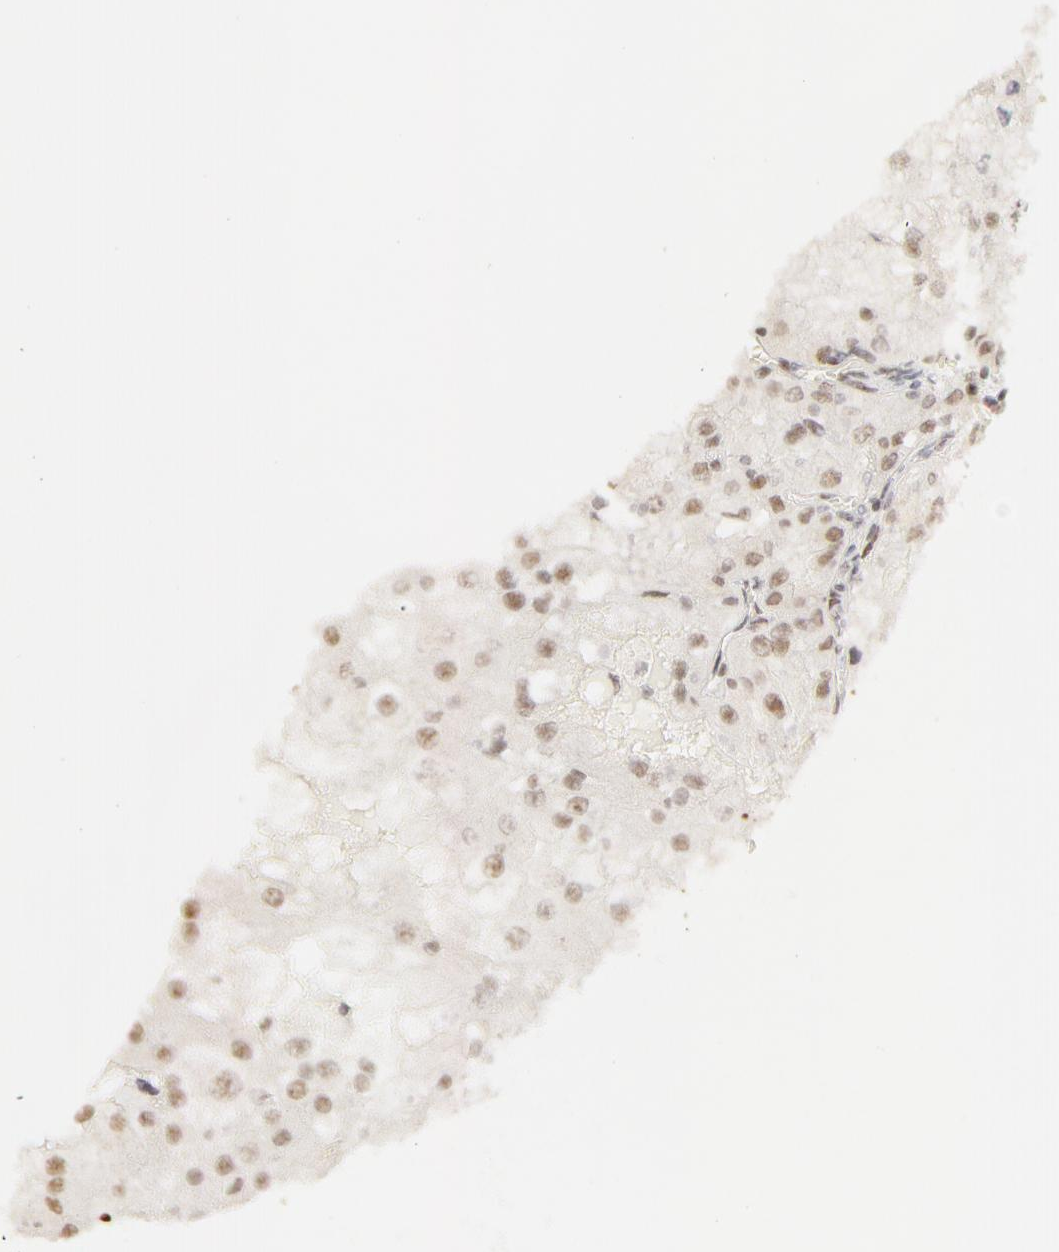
{"staining": {"intensity": "weak", "quantity": "25%-75%", "location": "nuclear"}, "tissue": "renal cancer", "cell_type": "Tumor cells", "image_type": "cancer", "snomed": [{"axis": "morphology", "description": "Adenocarcinoma, NOS"}, {"axis": "topography", "description": "Kidney"}], "caption": "High-power microscopy captured an IHC micrograph of renal cancer, revealing weak nuclear positivity in about 25%-75% of tumor cells.", "gene": "RBM39", "patient": {"sex": "female", "age": 74}}